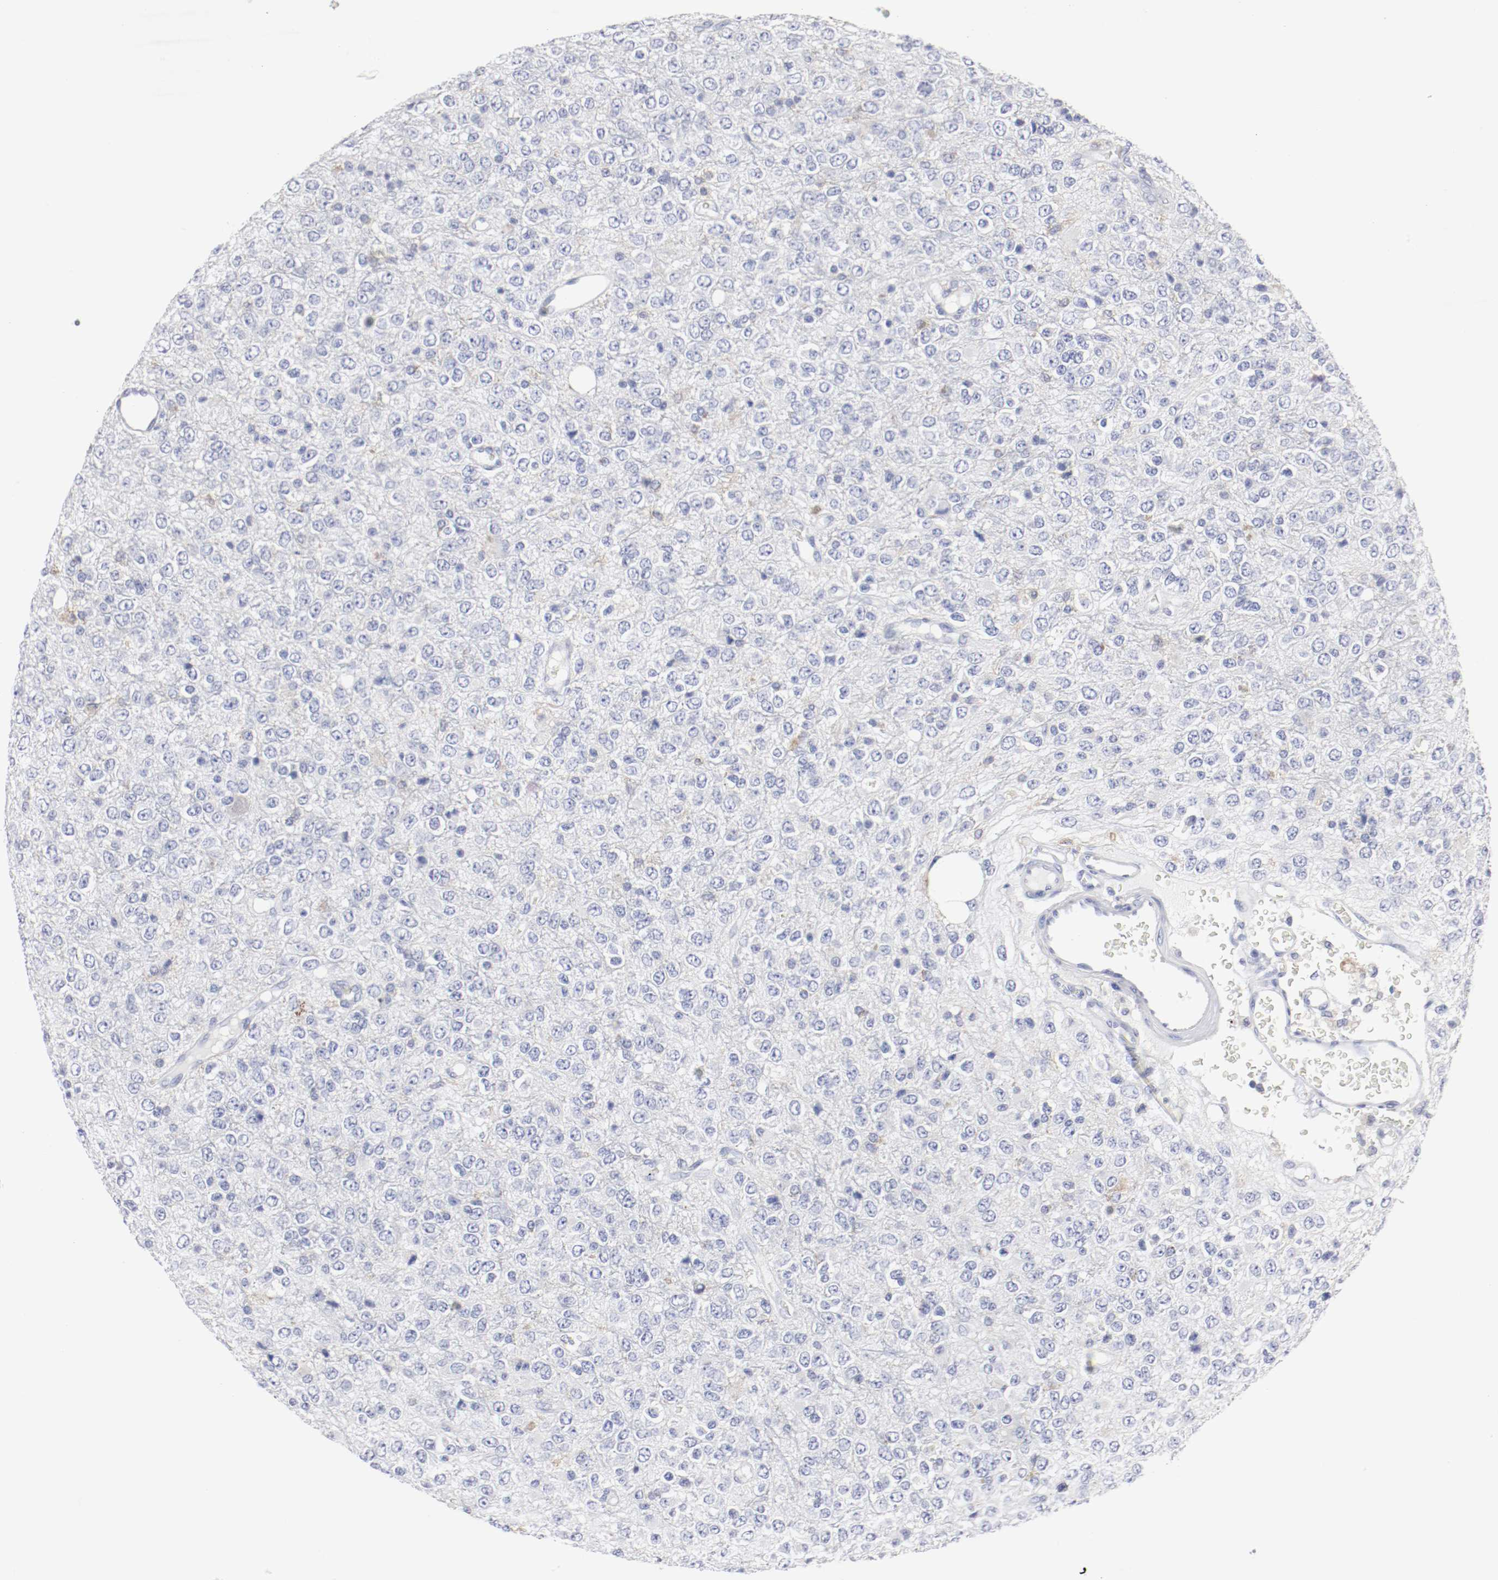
{"staining": {"intensity": "negative", "quantity": "none", "location": "none"}, "tissue": "glioma", "cell_type": "Tumor cells", "image_type": "cancer", "snomed": [{"axis": "morphology", "description": "Glioma, malignant, High grade"}, {"axis": "topography", "description": "pancreas cauda"}], "caption": "Glioma stained for a protein using immunohistochemistry (IHC) displays no staining tumor cells.", "gene": "ITGAX", "patient": {"sex": "male", "age": 60}}